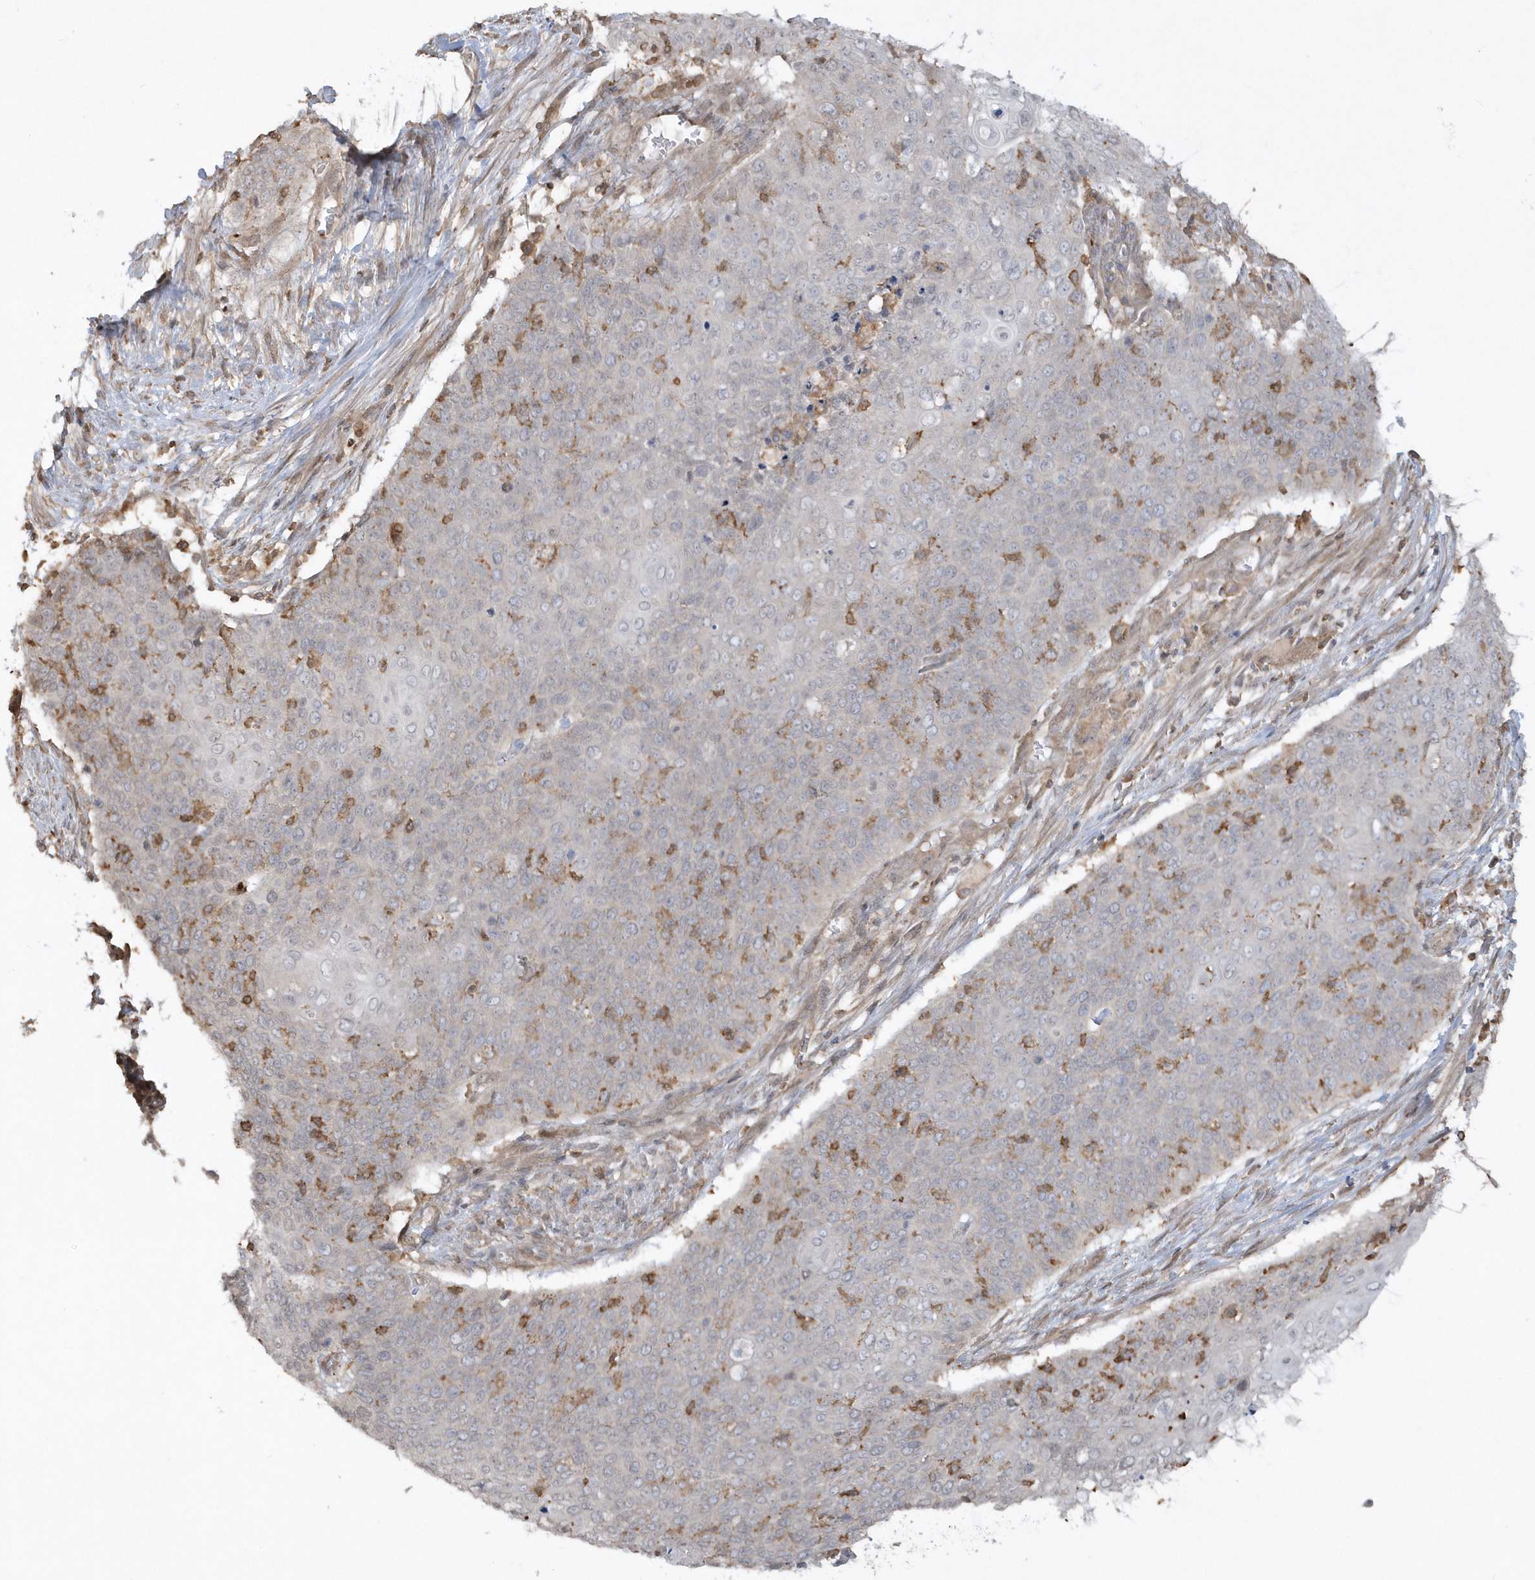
{"staining": {"intensity": "negative", "quantity": "none", "location": "none"}, "tissue": "cervical cancer", "cell_type": "Tumor cells", "image_type": "cancer", "snomed": [{"axis": "morphology", "description": "Squamous cell carcinoma, NOS"}, {"axis": "topography", "description": "Cervix"}], "caption": "Cervical squamous cell carcinoma stained for a protein using immunohistochemistry (IHC) shows no positivity tumor cells.", "gene": "BSN", "patient": {"sex": "female", "age": 39}}